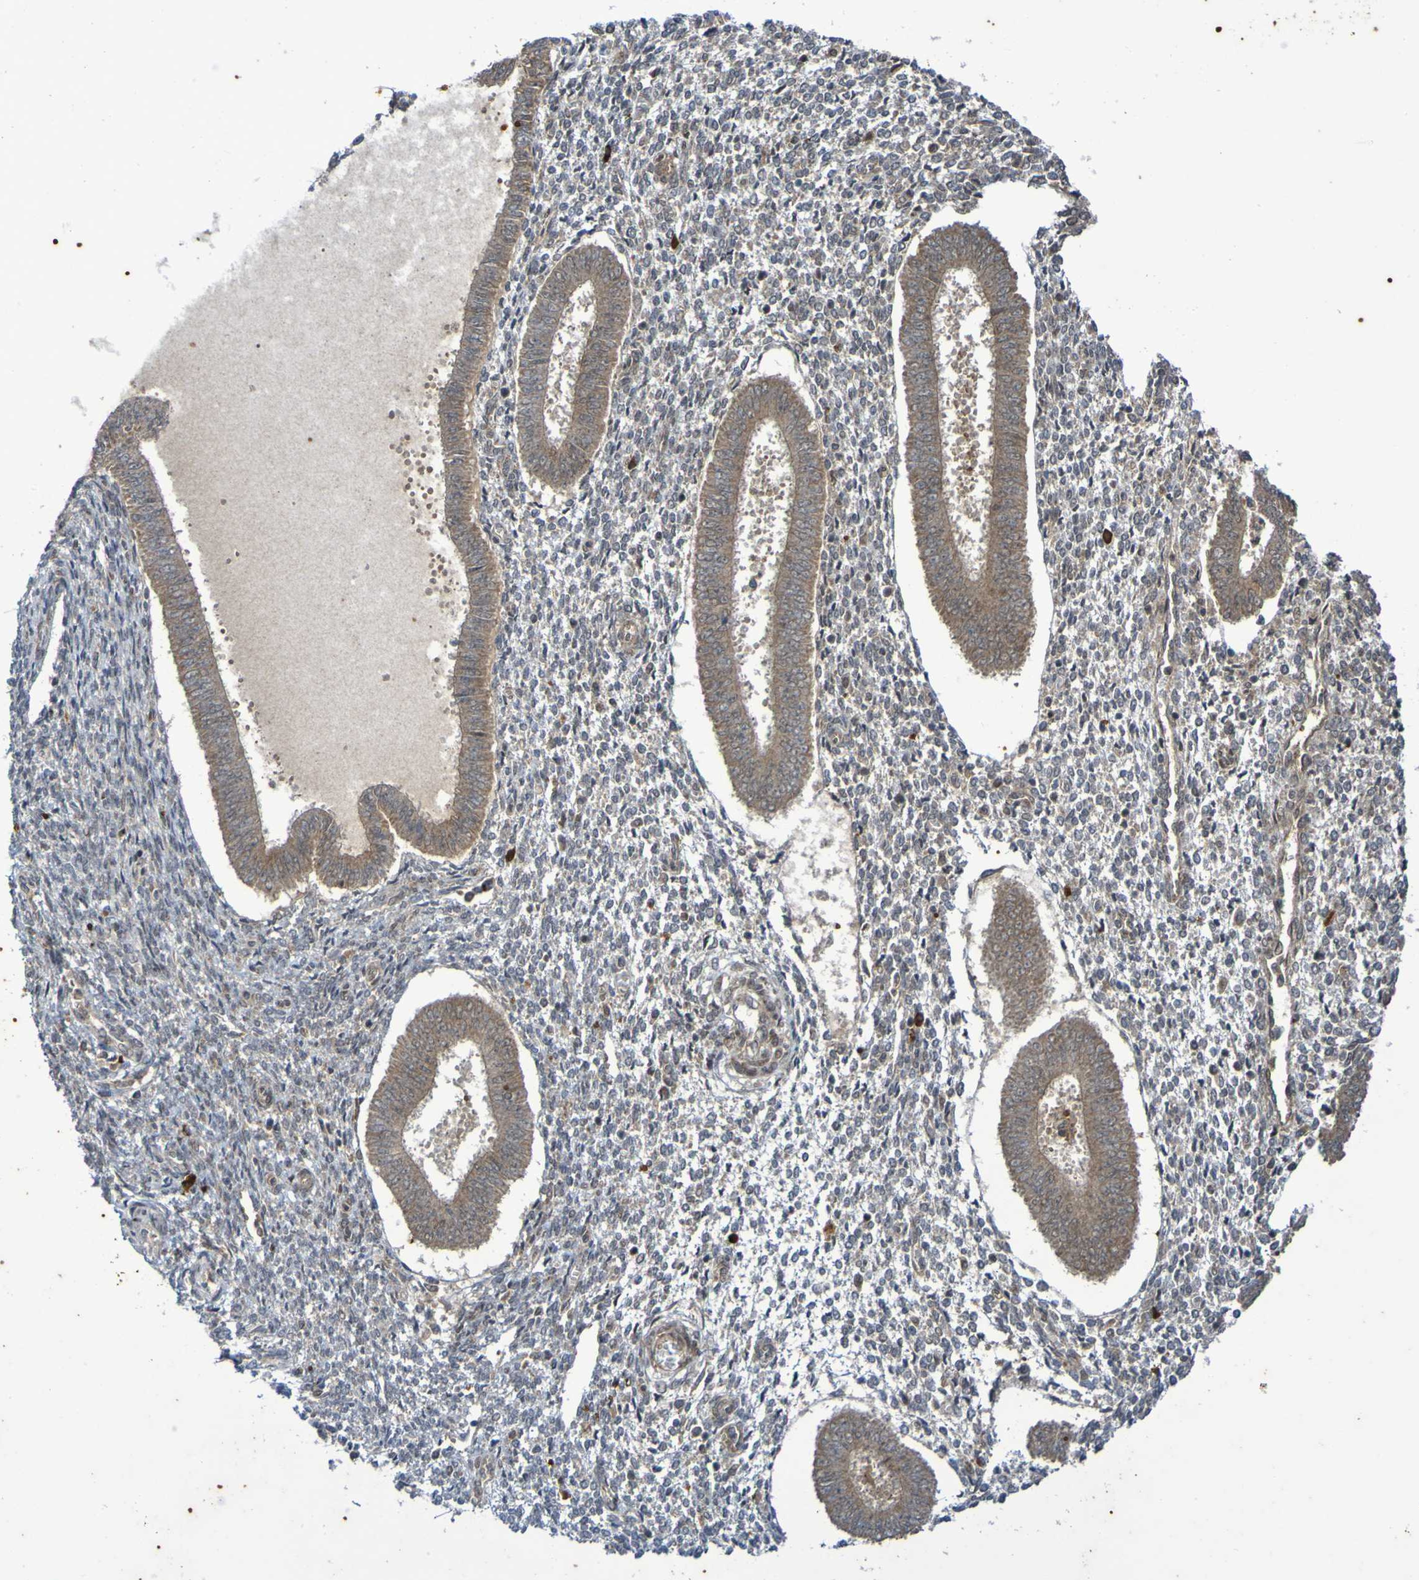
{"staining": {"intensity": "negative", "quantity": "none", "location": "none"}, "tissue": "endometrium", "cell_type": "Cells in endometrial stroma", "image_type": "normal", "snomed": [{"axis": "morphology", "description": "Normal tissue, NOS"}, {"axis": "topography", "description": "Endometrium"}], "caption": "Cells in endometrial stroma are negative for protein expression in normal human endometrium.", "gene": "ITLN1", "patient": {"sex": "female", "age": 35}}